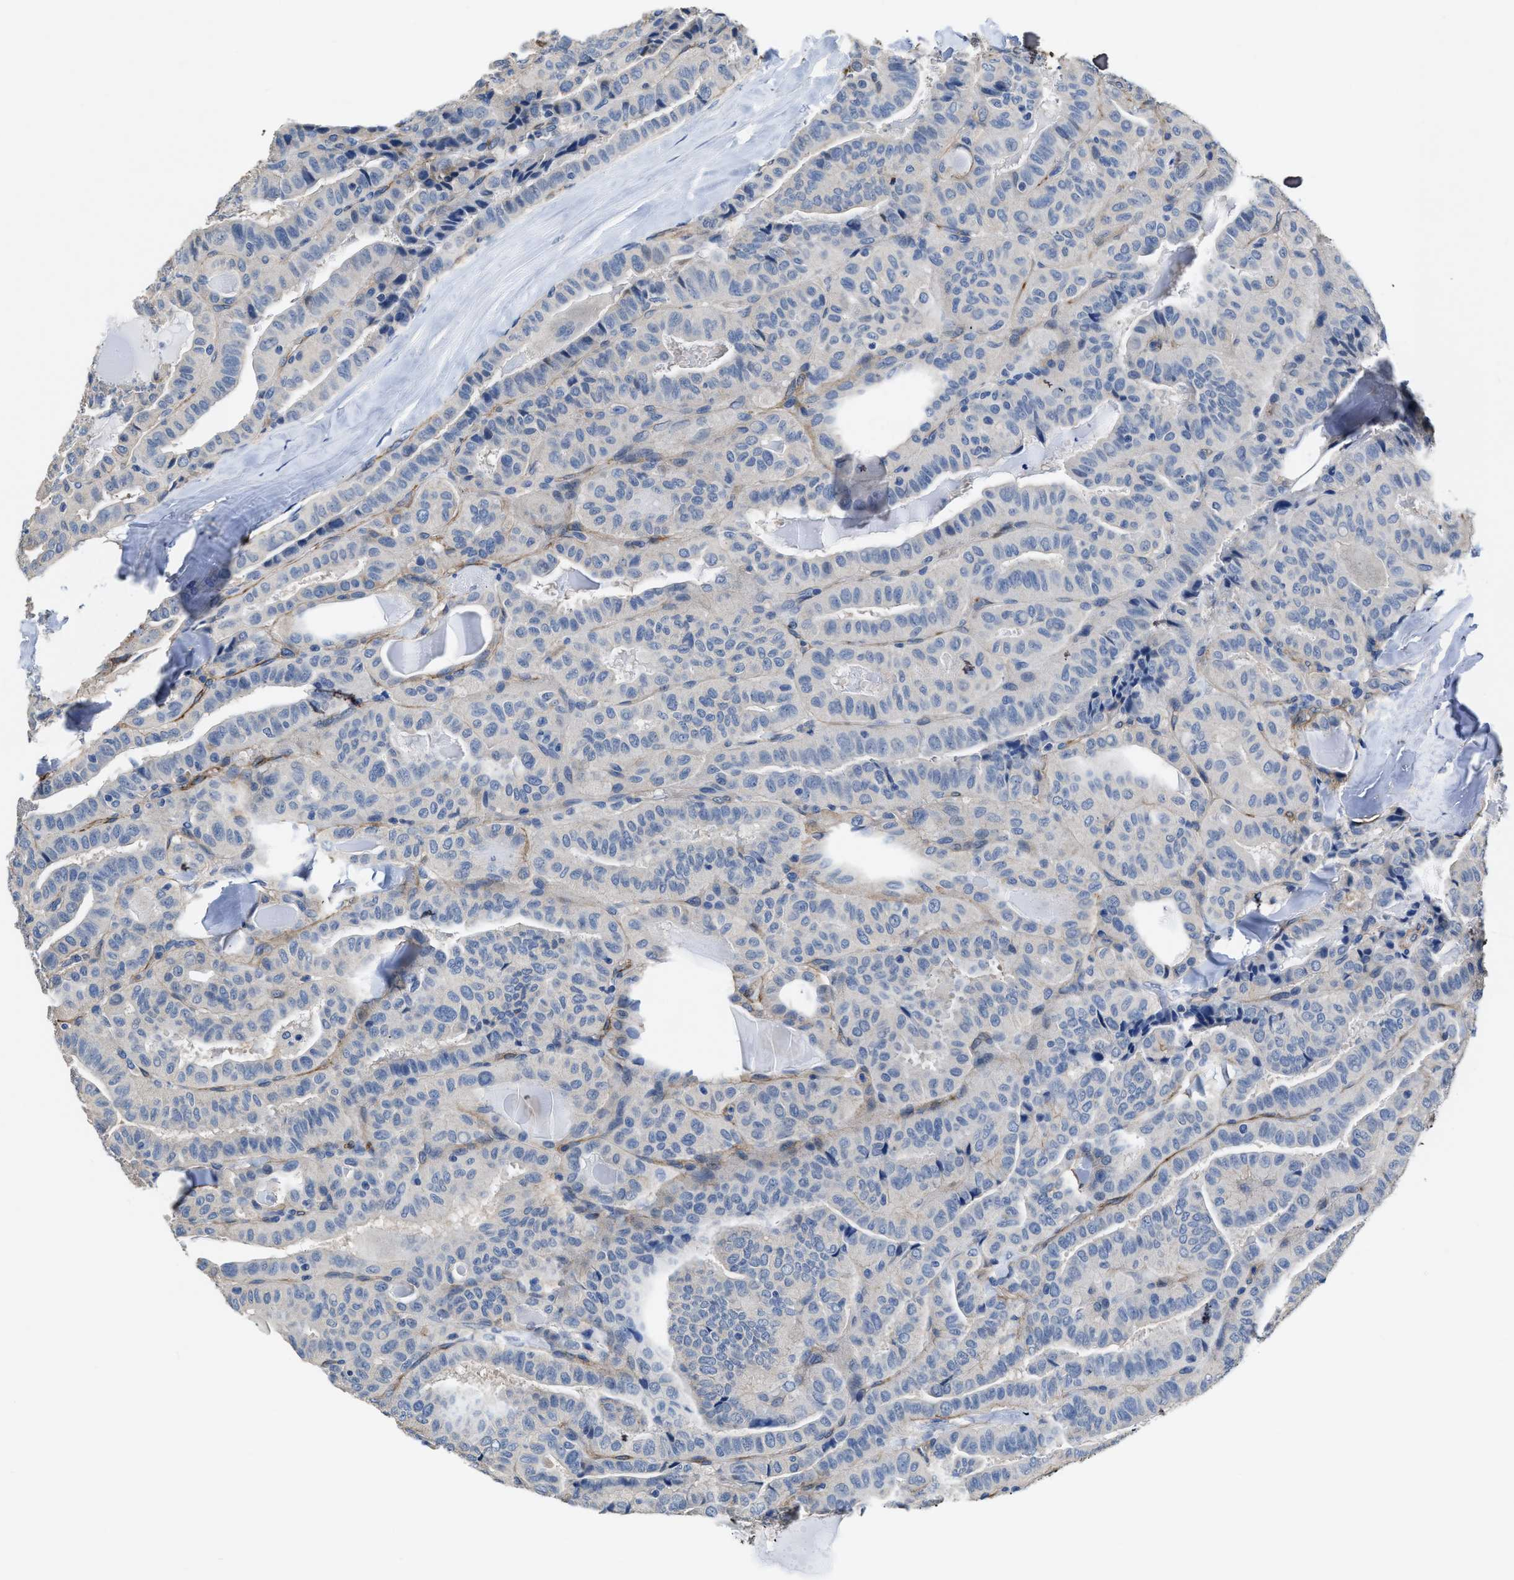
{"staining": {"intensity": "negative", "quantity": "none", "location": "none"}, "tissue": "thyroid cancer", "cell_type": "Tumor cells", "image_type": "cancer", "snomed": [{"axis": "morphology", "description": "Papillary adenocarcinoma, NOS"}, {"axis": "topography", "description": "Thyroid gland"}], "caption": "This is an immunohistochemistry (IHC) image of human thyroid cancer. There is no positivity in tumor cells.", "gene": "C22orf42", "patient": {"sex": "male", "age": 77}}